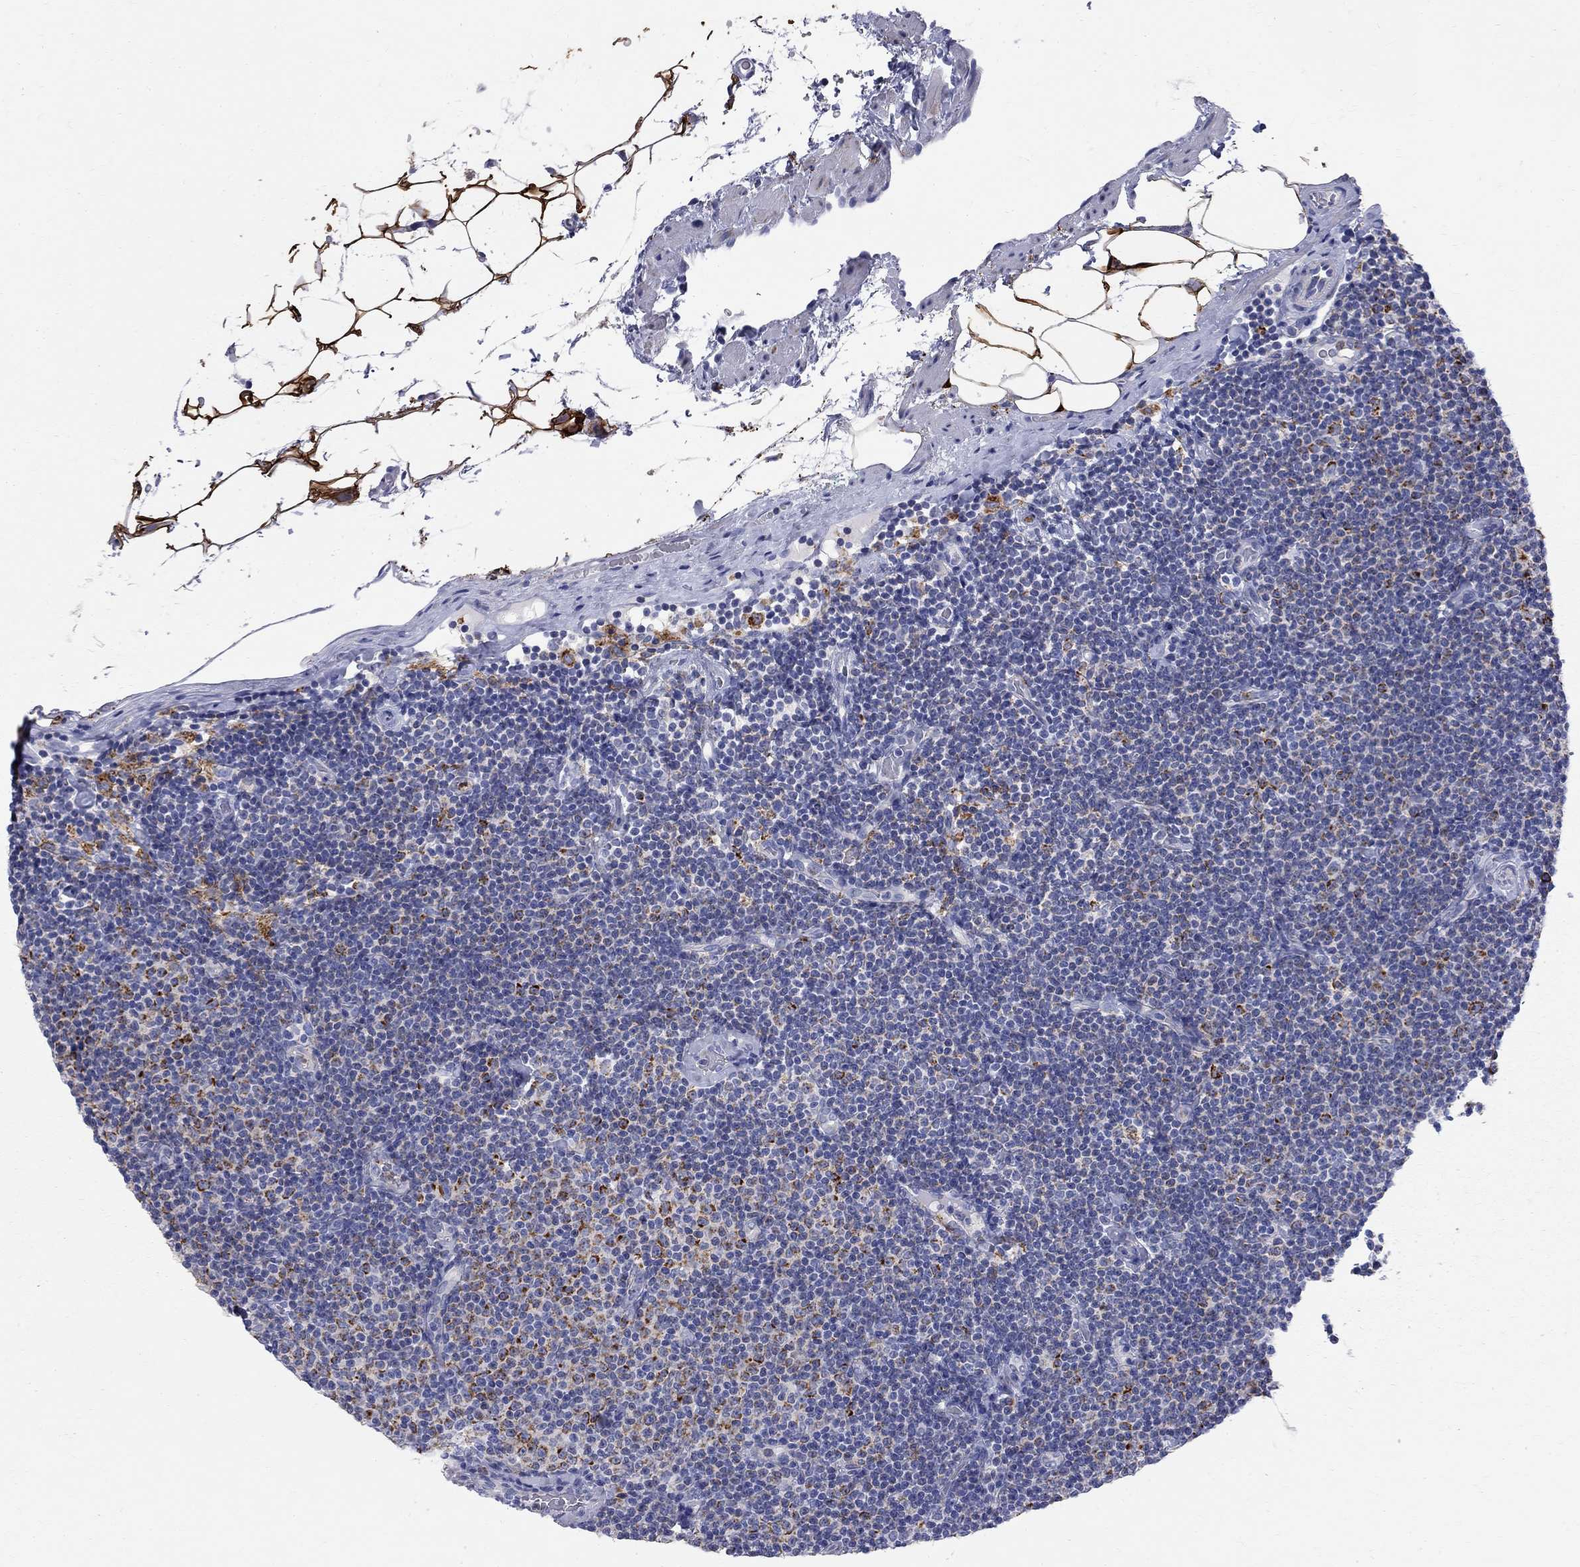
{"staining": {"intensity": "negative", "quantity": "none", "location": "none"}, "tissue": "lymphoma", "cell_type": "Tumor cells", "image_type": "cancer", "snomed": [{"axis": "morphology", "description": "Malignant lymphoma, non-Hodgkin's type, Low grade"}, {"axis": "topography", "description": "Lymph node"}], "caption": "Lymphoma stained for a protein using immunohistochemistry (IHC) shows no staining tumor cells.", "gene": "ACSL1", "patient": {"sex": "male", "age": 81}}